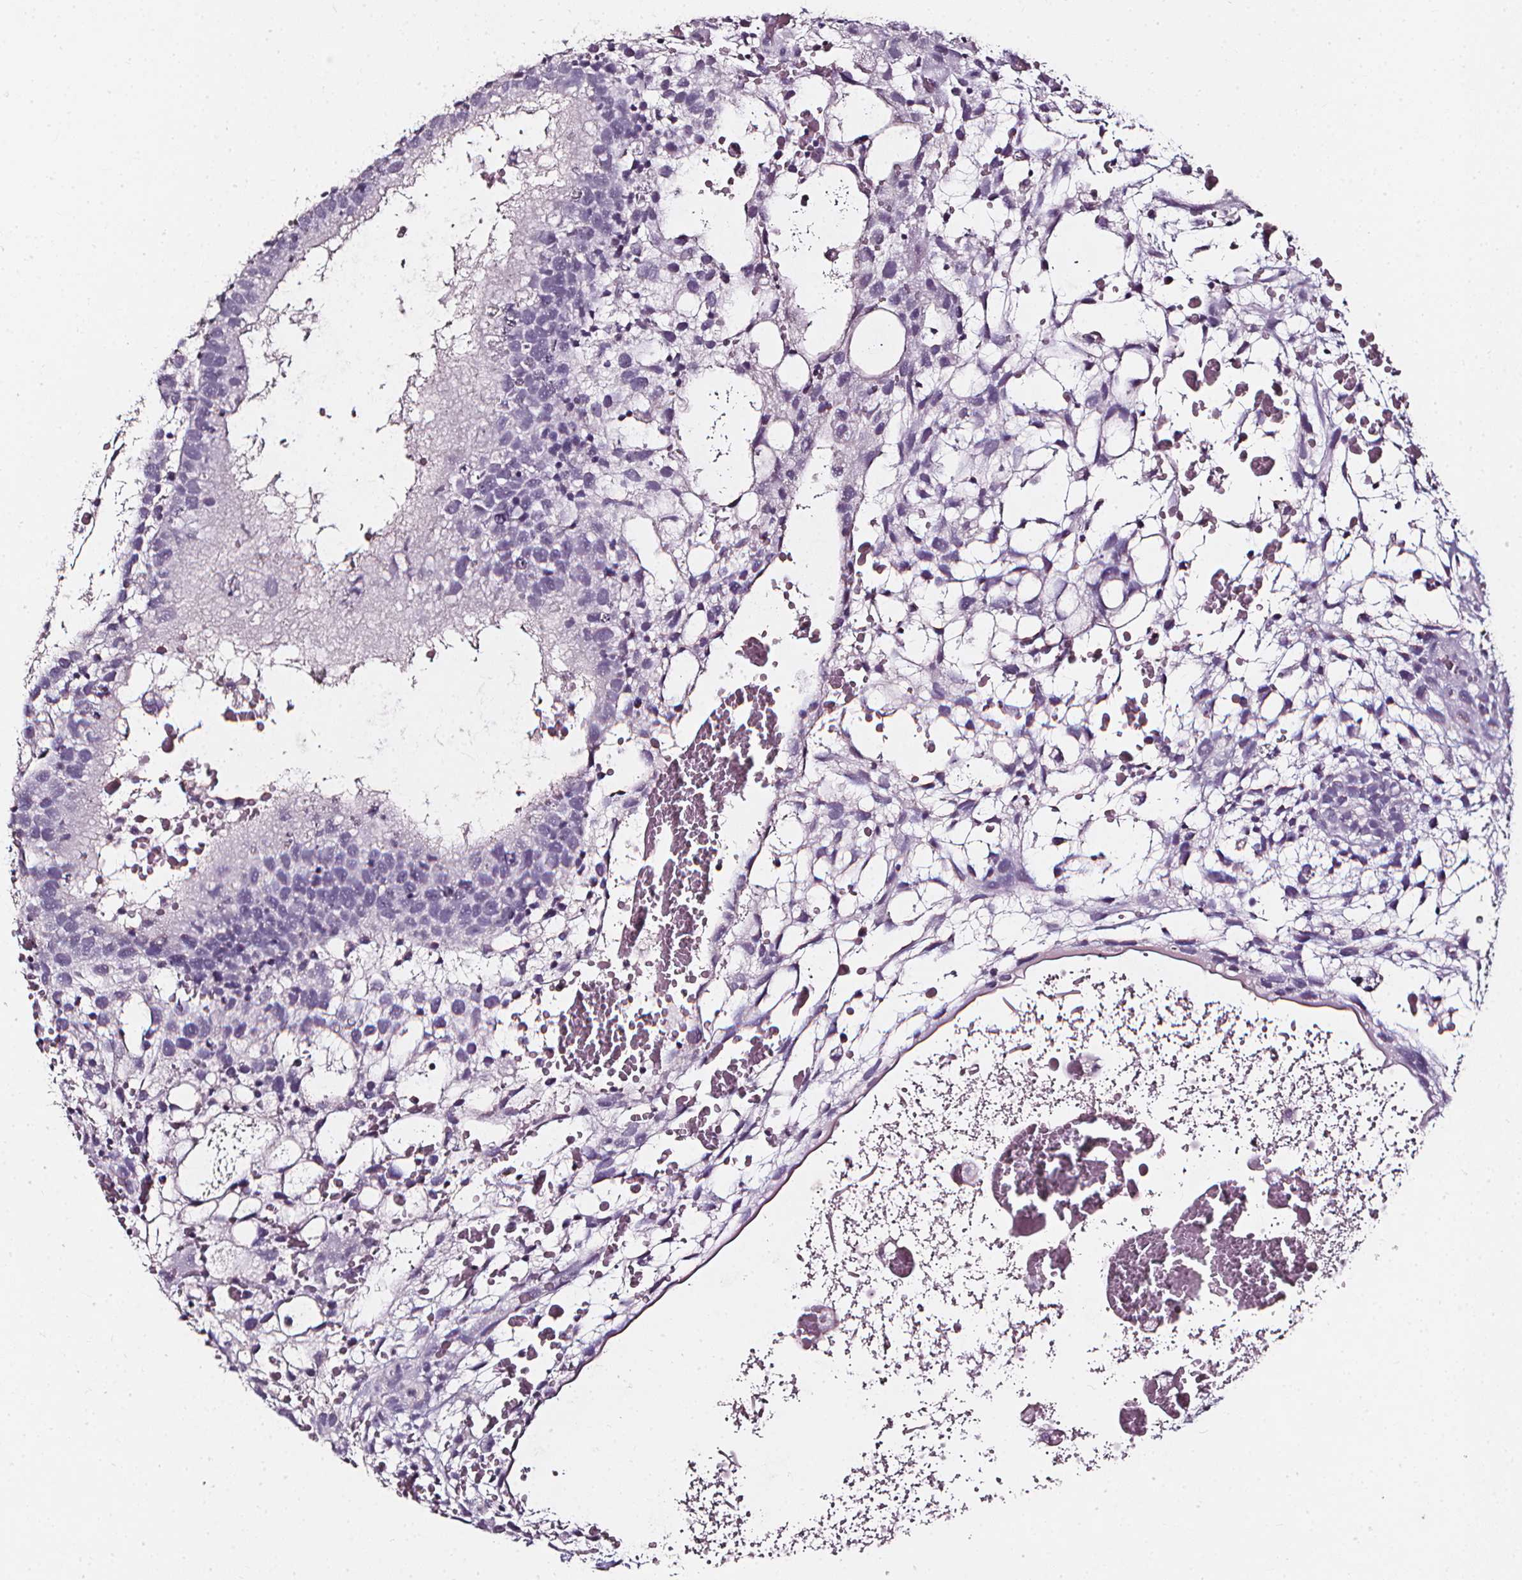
{"staining": {"intensity": "negative", "quantity": "none", "location": "none"}, "tissue": "testis cancer", "cell_type": "Tumor cells", "image_type": "cancer", "snomed": [{"axis": "morphology", "description": "Normal tissue, NOS"}, {"axis": "morphology", "description": "Carcinoma, Embryonal, NOS"}, {"axis": "topography", "description": "Testis"}], "caption": "High power microscopy image of an immunohistochemistry micrograph of testis embryonal carcinoma, revealing no significant expression in tumor cells.", "gene": "DEFA5", "patient": {"sex": "male", "age": 32}}